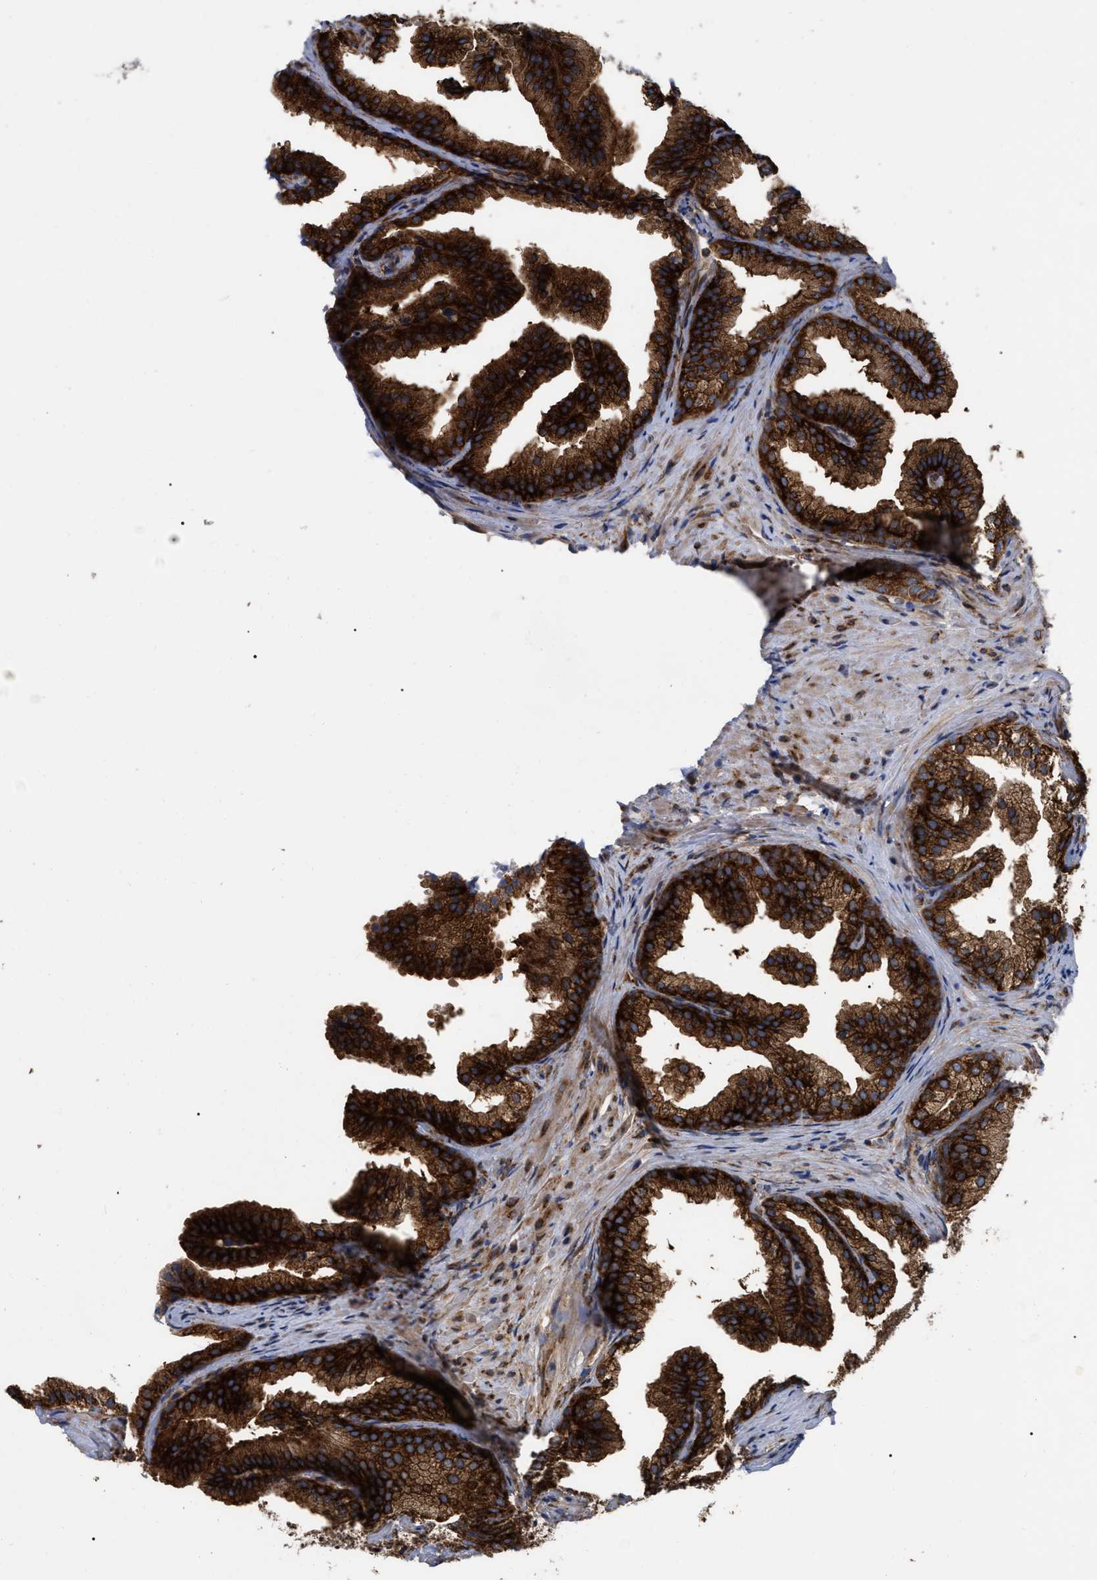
{"staining": {"intensity": "strong", "quantity": ">75%", "location": "cytoplasmic/membranous"}, "tissue": "prostate", "cell_type": "Glandular cells", "image_type": "normal", "snomed": [{"axis": "morphology", "description": "Normal tissue, NOS"}, {"axis": "topography", "description": "Prostate"}], "caption": "Approximately >75% of glandular cells in benign human prostate exhibit strong cytoplasmic/membranous protein positivity as visualized by brown immunohistochemical staining.", "gene": "FAM120A", "patient": {"sex": "male", "age": 76}}